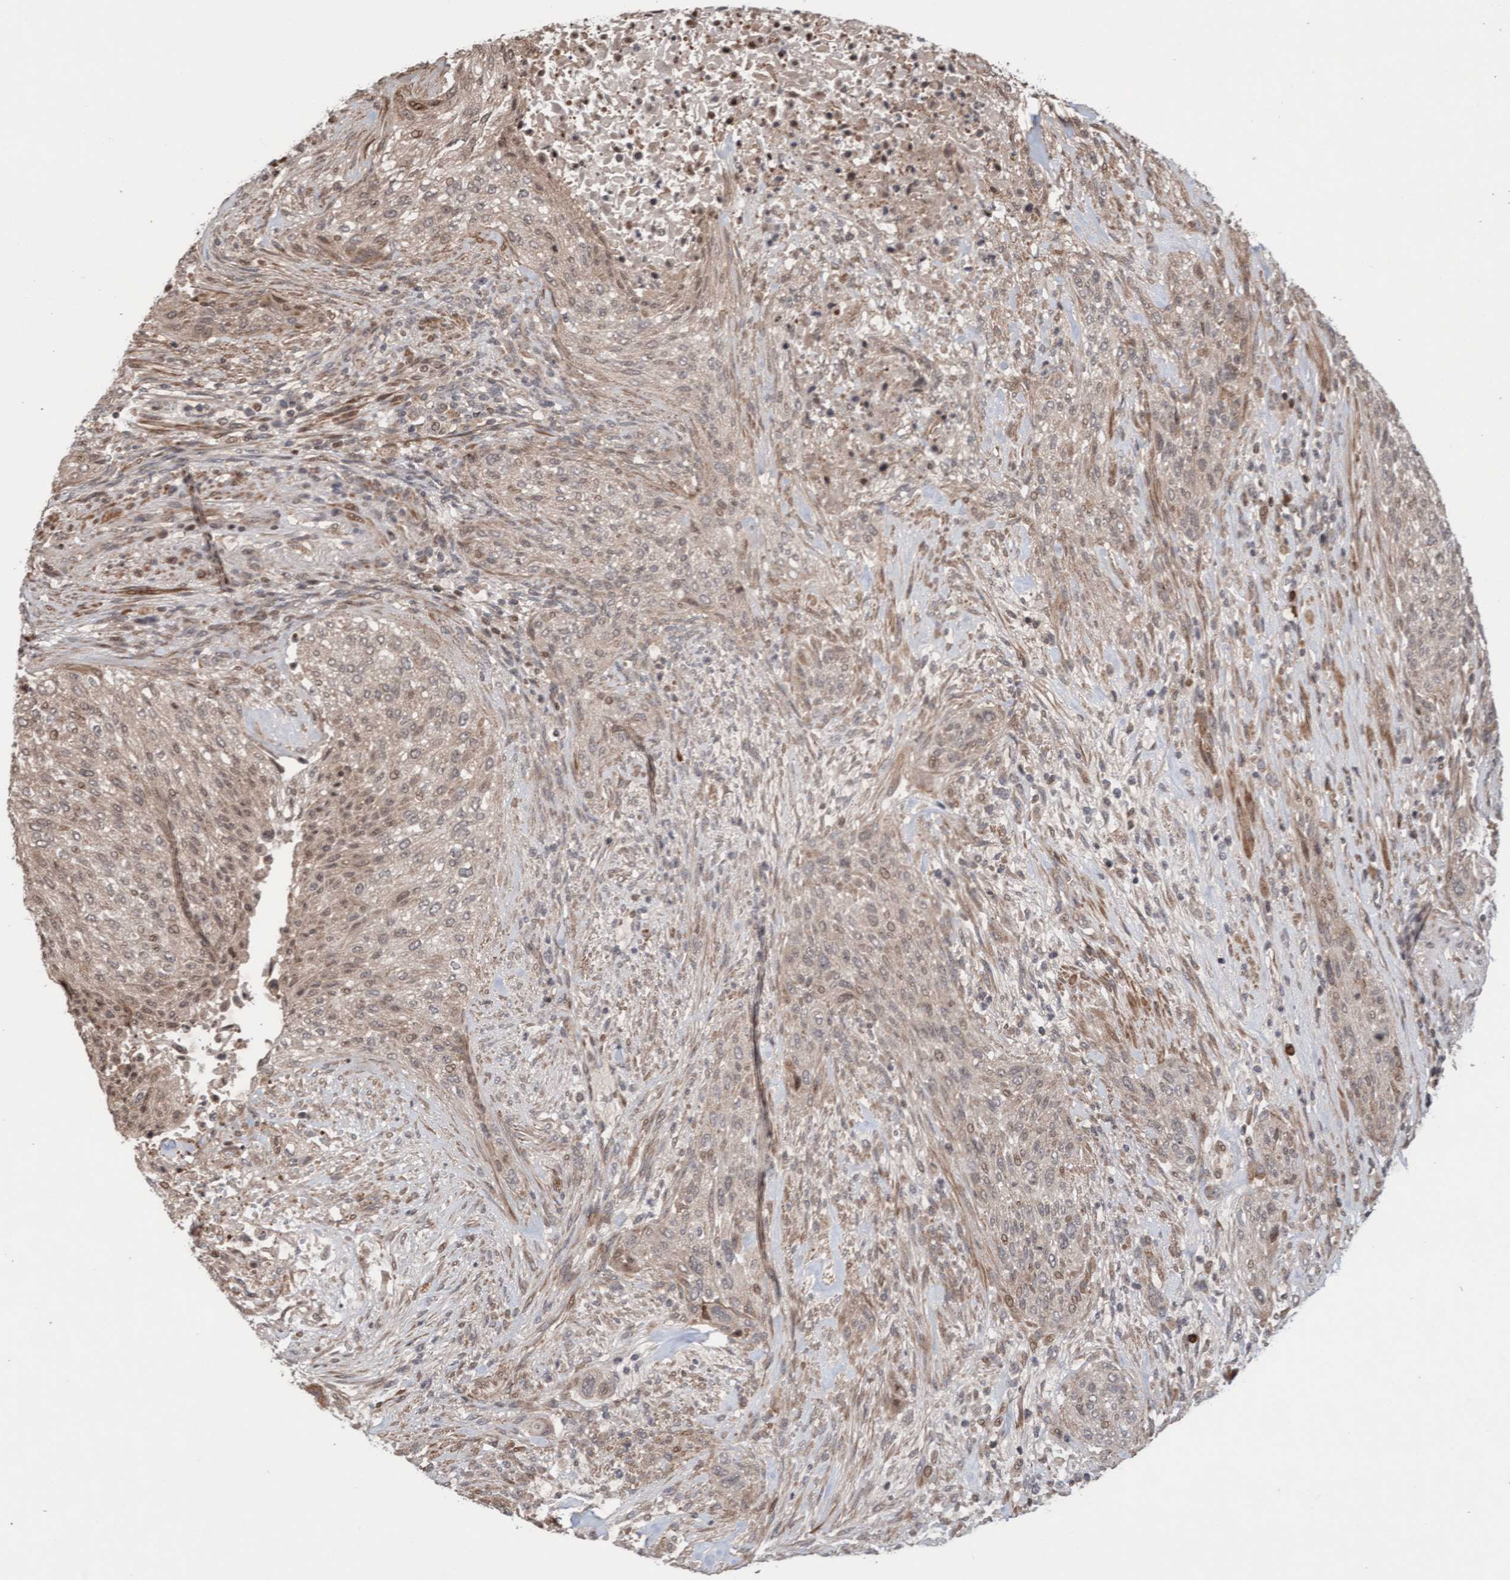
{"staining": {"intensity": "weak", "quantity": ">75%", "location": "cytoplasmic/membranous"}, "tissue": "urothelial cancer", "cell_type": "Tumor cells", "image_type": "cancer", "snomed": [{"axis": "morphology", "description": "Urothelial carcinoma, Low grade"}, {"axis": "morphology", "description": "Urothelial carcinoma, High grade"}, {"axis": "topography", "description": "Urinary bladder"}], "caption": "Tumor cells show low levels of weak cytoplasmic/membranous positivity in about >75% of cells in human urothelial carcinoma (high-grade). (DAB (3,3'-diaminobenzidine) IHC, brown staining for protein, blue staining for nuclei).", "gene": "PECR", "patient": {"sex": "male", "age": 35}}